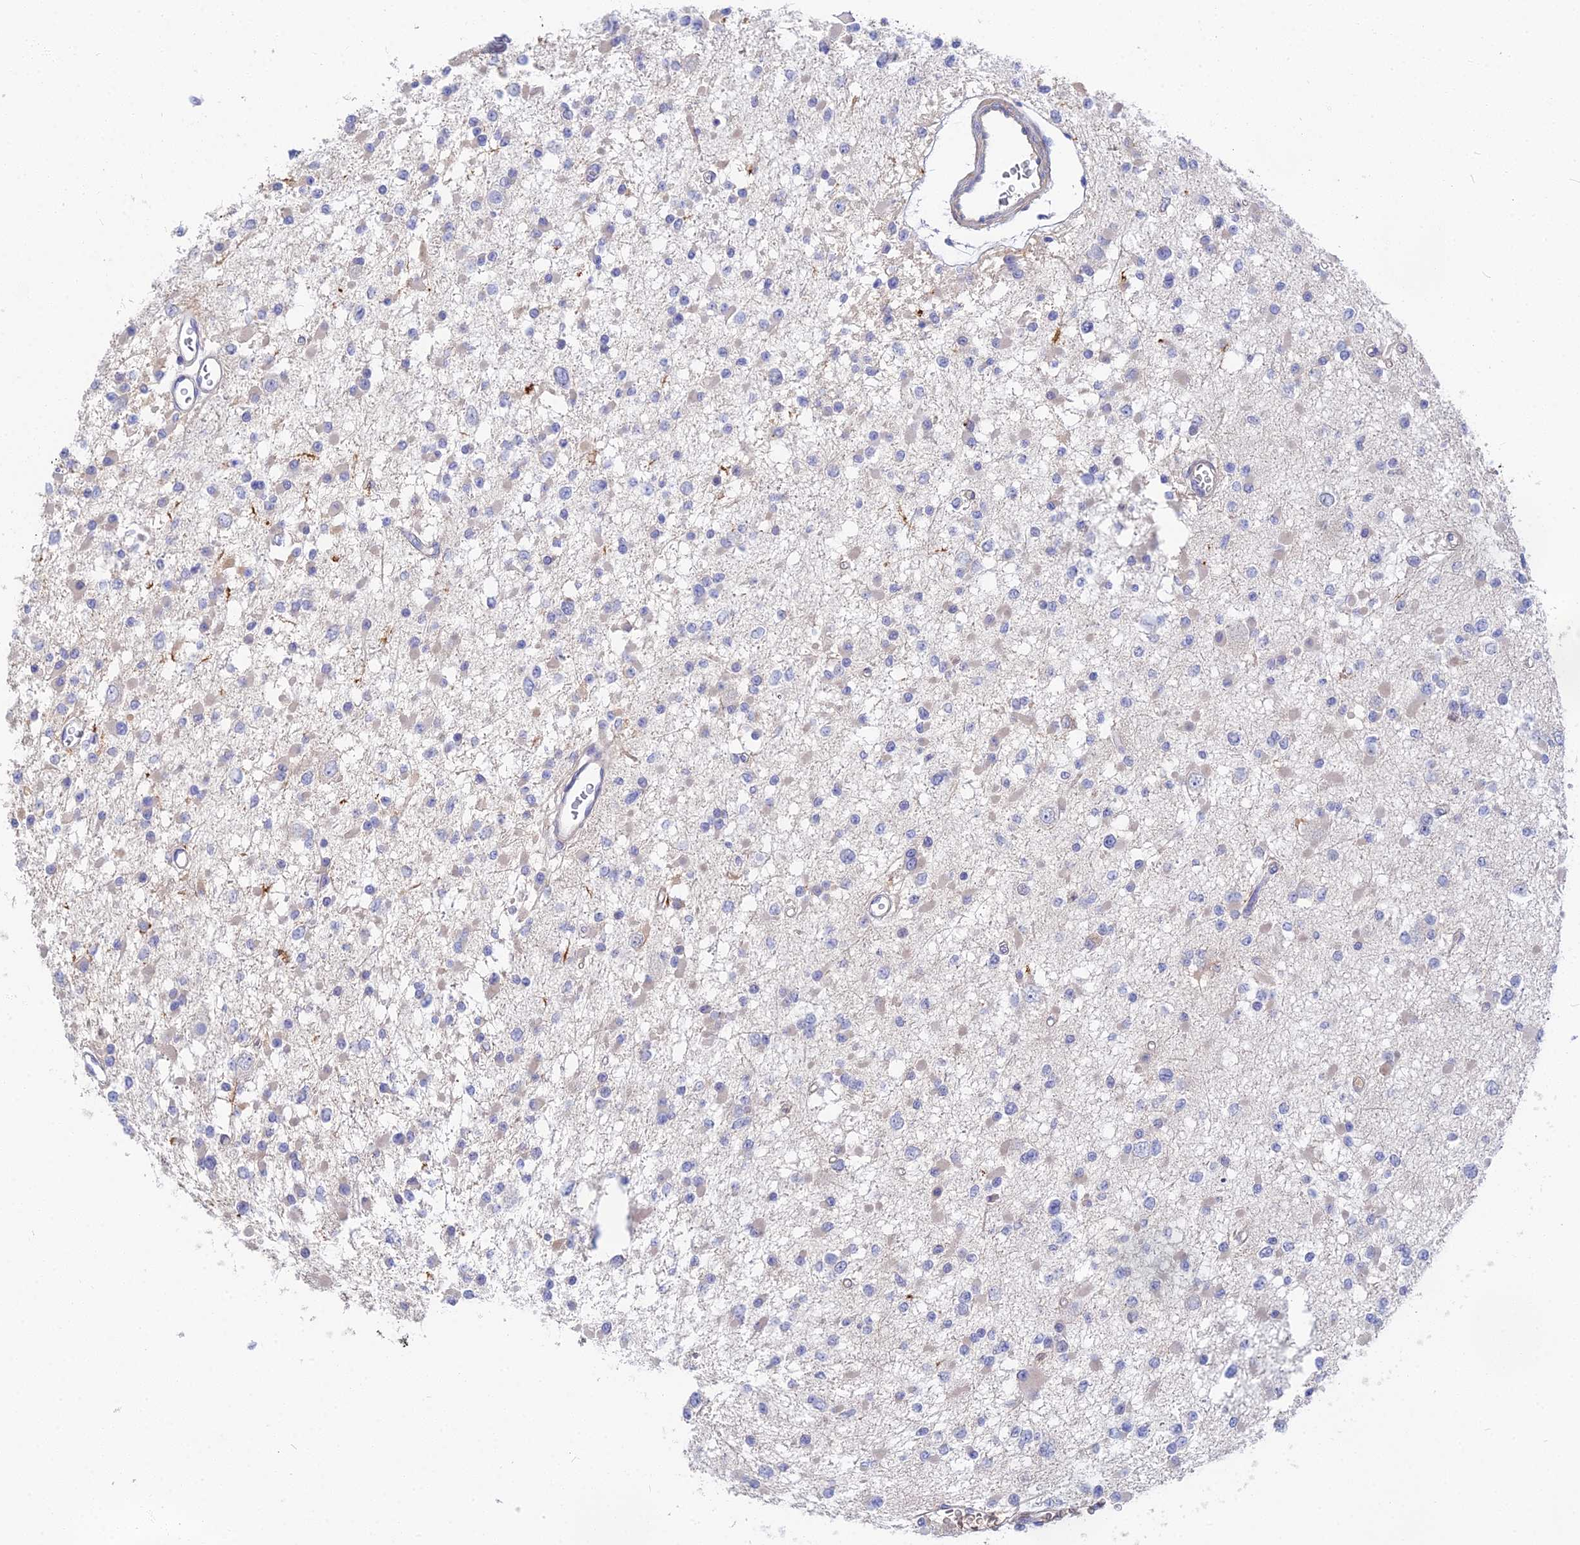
{"staining": {"intensity": "negative", "quantity": "none", "location": "none"}, "tissue": "glioma", "cell_type": "Tumor cells", "image_type": "cancer", "snomed": [{"axis": "morphology", "description": "Glioma, malignant, Low grade"}, {"axis": "topography", "description": "Brain"}], "caption": "Tumor cells show no significant protein positivity in malignant glioma (low-grade). The staining was performed using DAB to visualize the protein expression in brown, while the nuclei were stained in blue with hematoxylin (Magnification: 20x).", "gene": "DNAH14", "patient": {"sex": "female", "age": 22}}